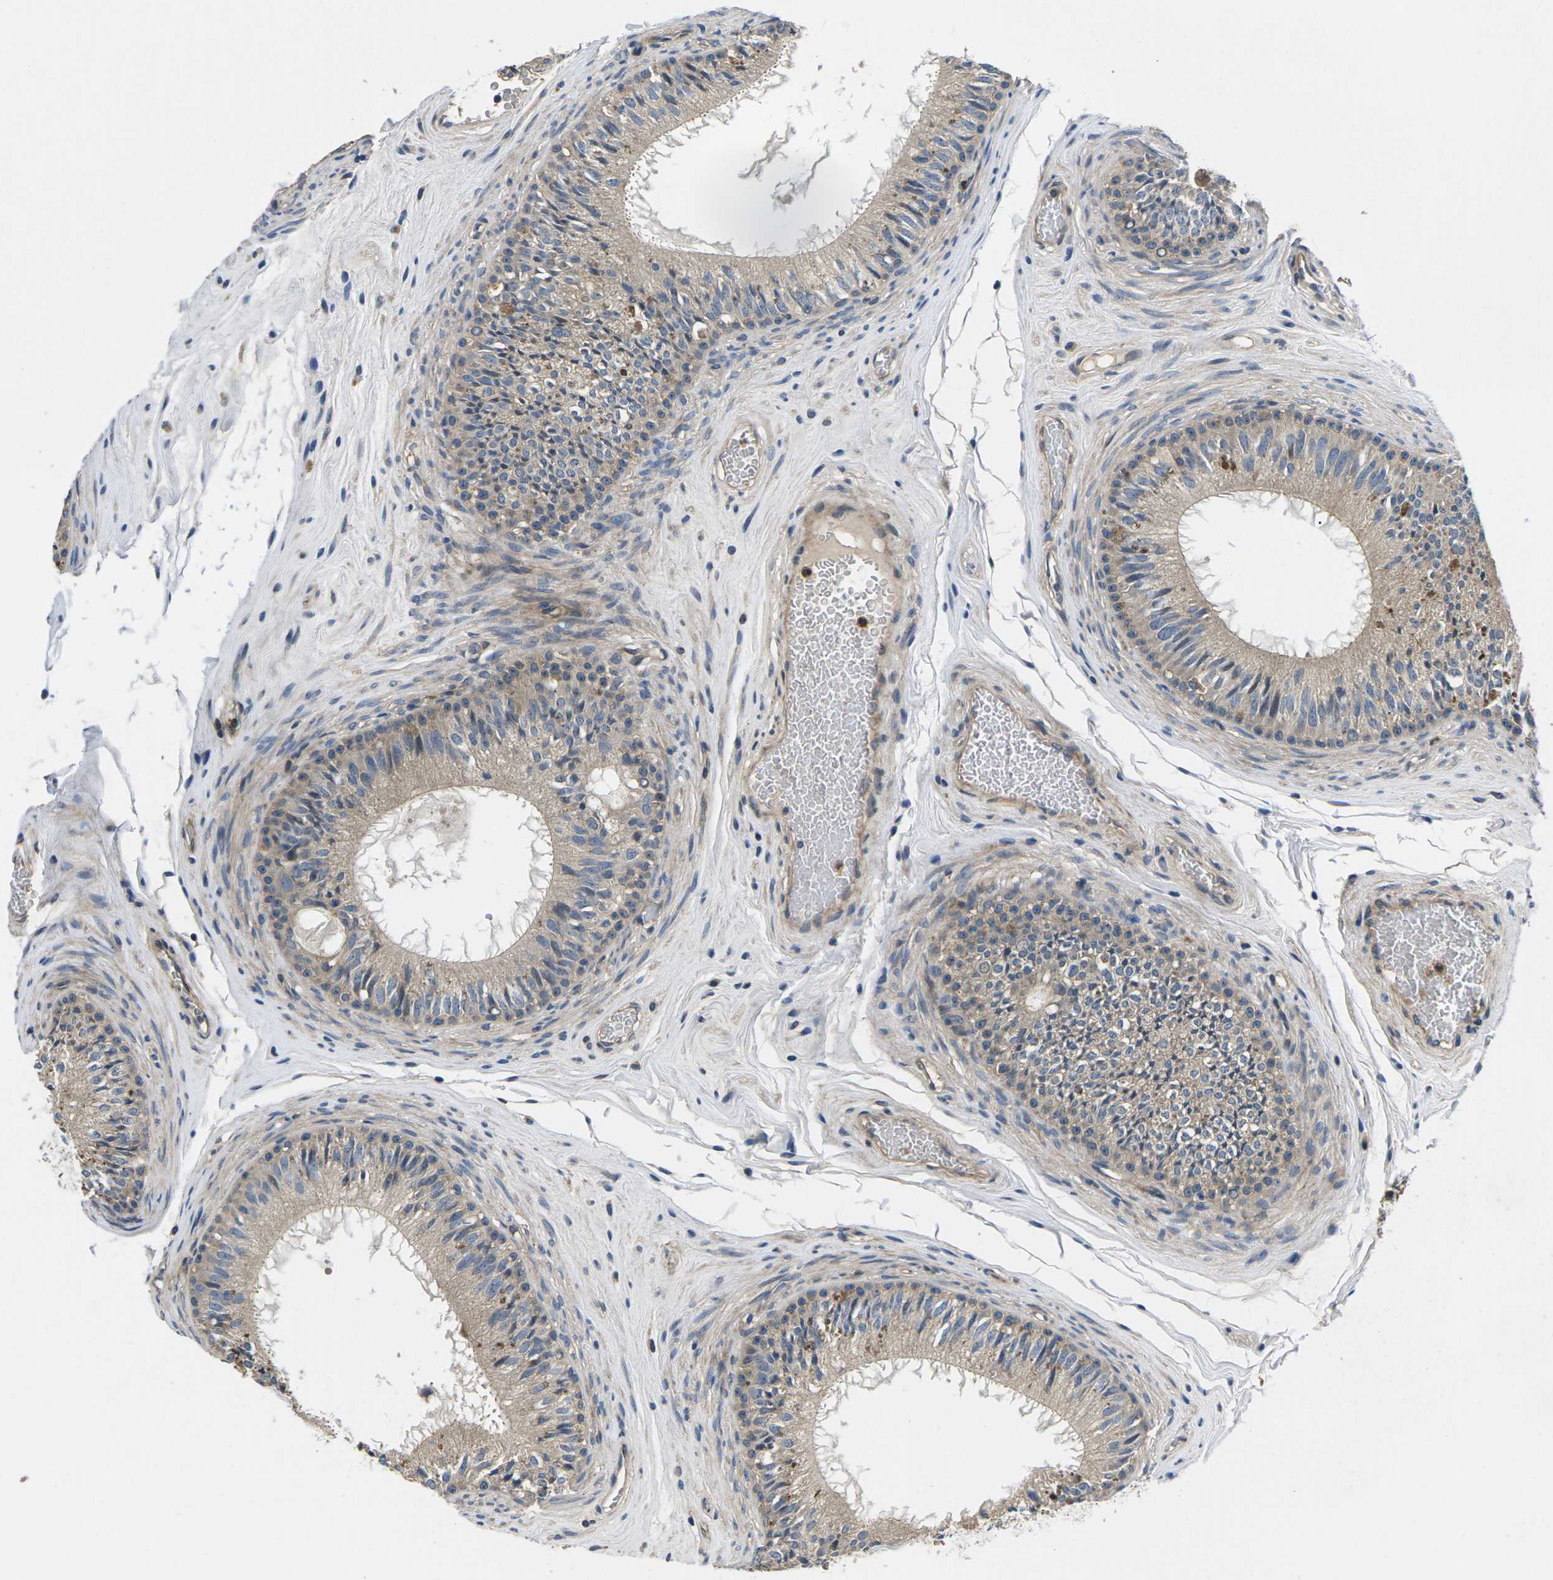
{"staining": {"intensity": "weak", "quantity": "25%-75%", "location": "cytoplasmic/membranous"}, "tissue": "epididymis", "cell_type": "Glandular cells", "image_type": "normal", "snomed": [{"axis": "morphology", "description": "Normal tissue, NOS"}, {"axis": "topography", "description": "Testis"}, {"axis": "topography", "description": "Epididymis"}], "caption": "Epididymis stained for a protein shows weak cytoplasmic/membranous positivity in glandular cells. (Stains: DAB in brown, nuclei in blue, Microscopy: brightfield microscopy at high magnification).", "gene": "PLCE1", "patient": {"sex": "male", "age": 36}}